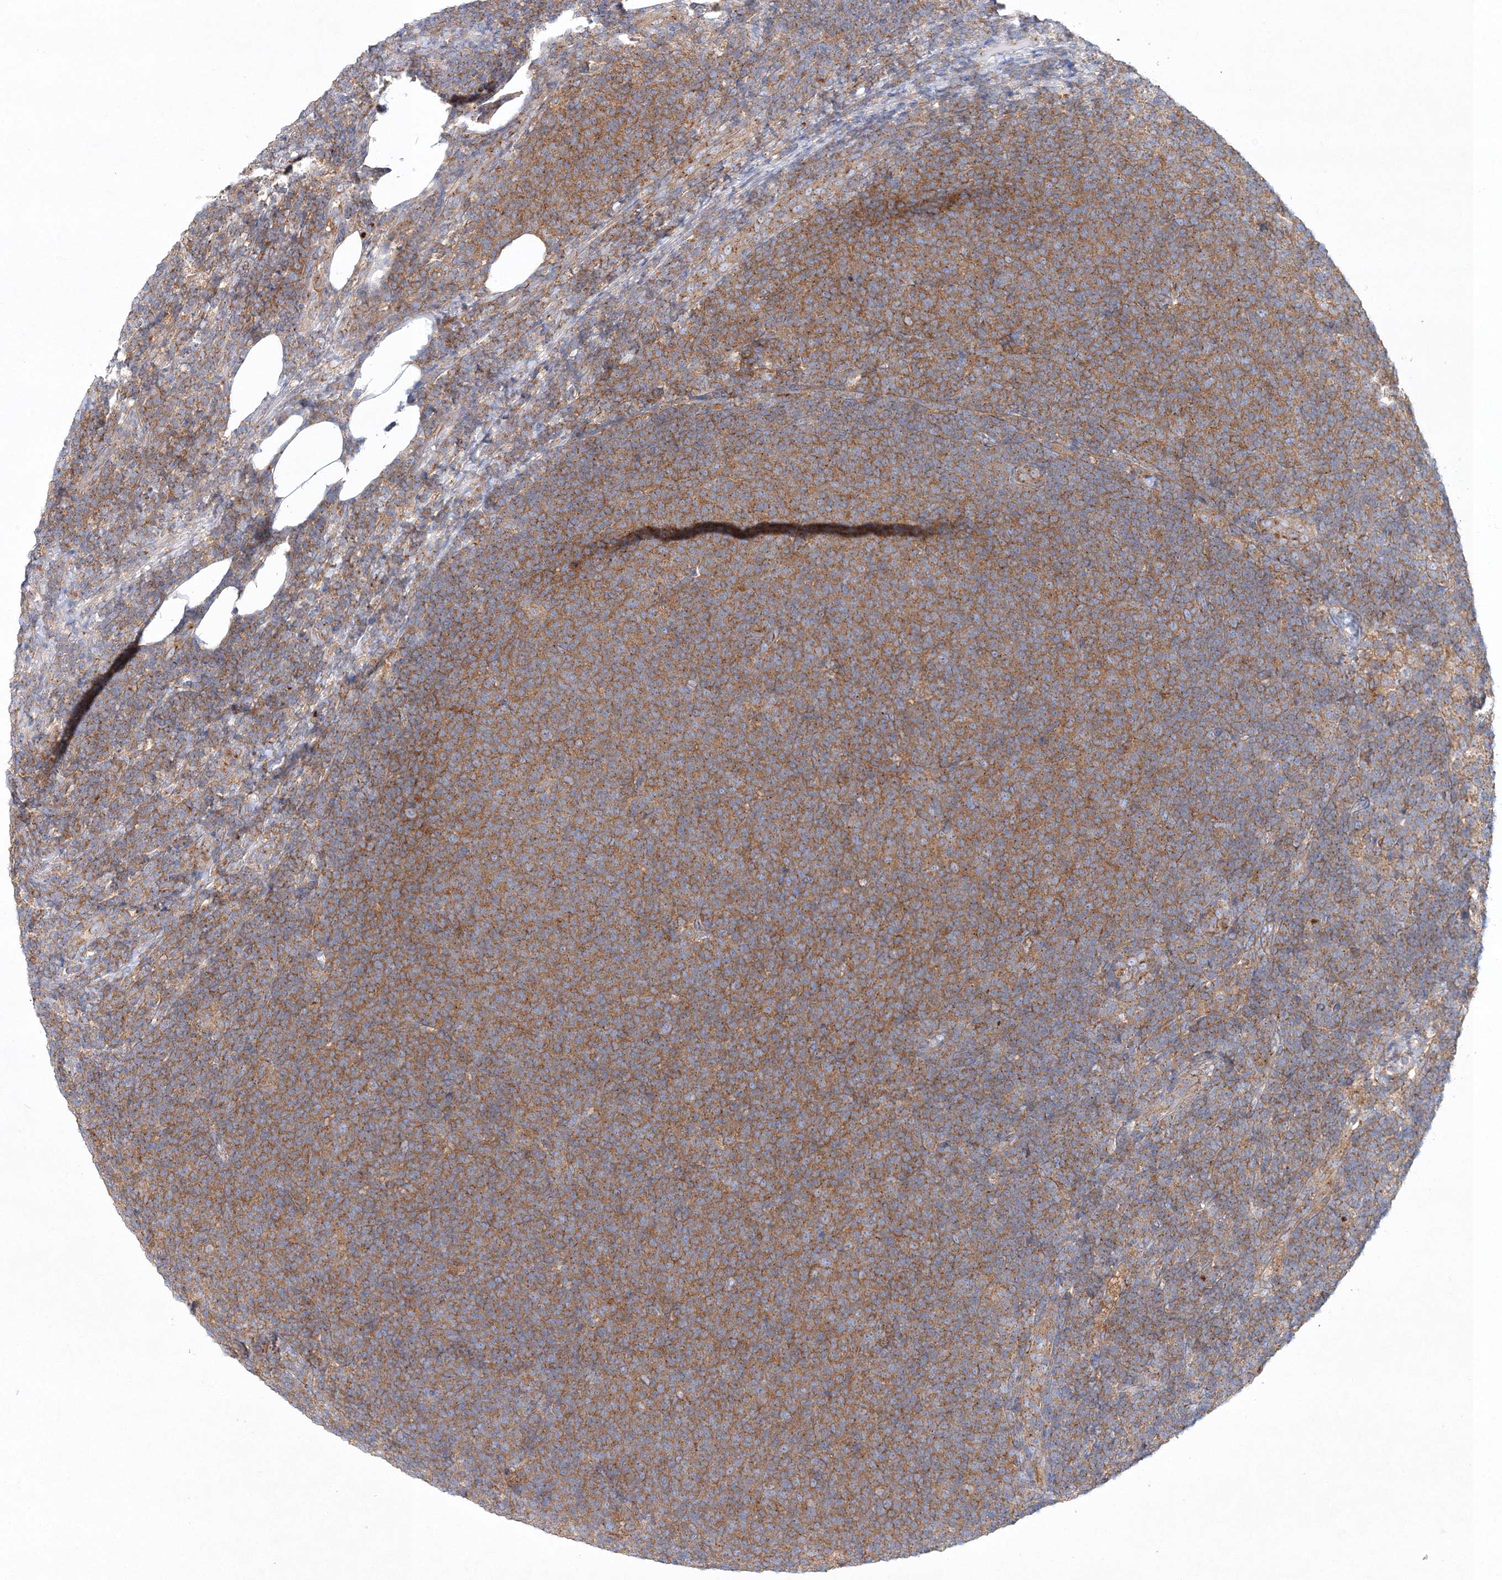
{"staining": {"intensity": "moderate", "quantity": ">75%", "location": "cytoplasmic/membranous"}, "tissue": "lymphoma", "cell_type": "Tumor cells", "image_type": "cancer", "snomed": [{"axis": "morphology", "description": "Malignant lymphoma, non-Hodgkin's type, Low grade"}, {"axis": "topography", "description": "Lymph node"}], "caption": "Immunohistochemical staining of human lymphoma exhibits medium levels of moderate cytoplasmic/membranous positivity in about >75% of tumor cells.", "gene": "SEC23IP", "patient": {"sex": "male", "age": 66}}